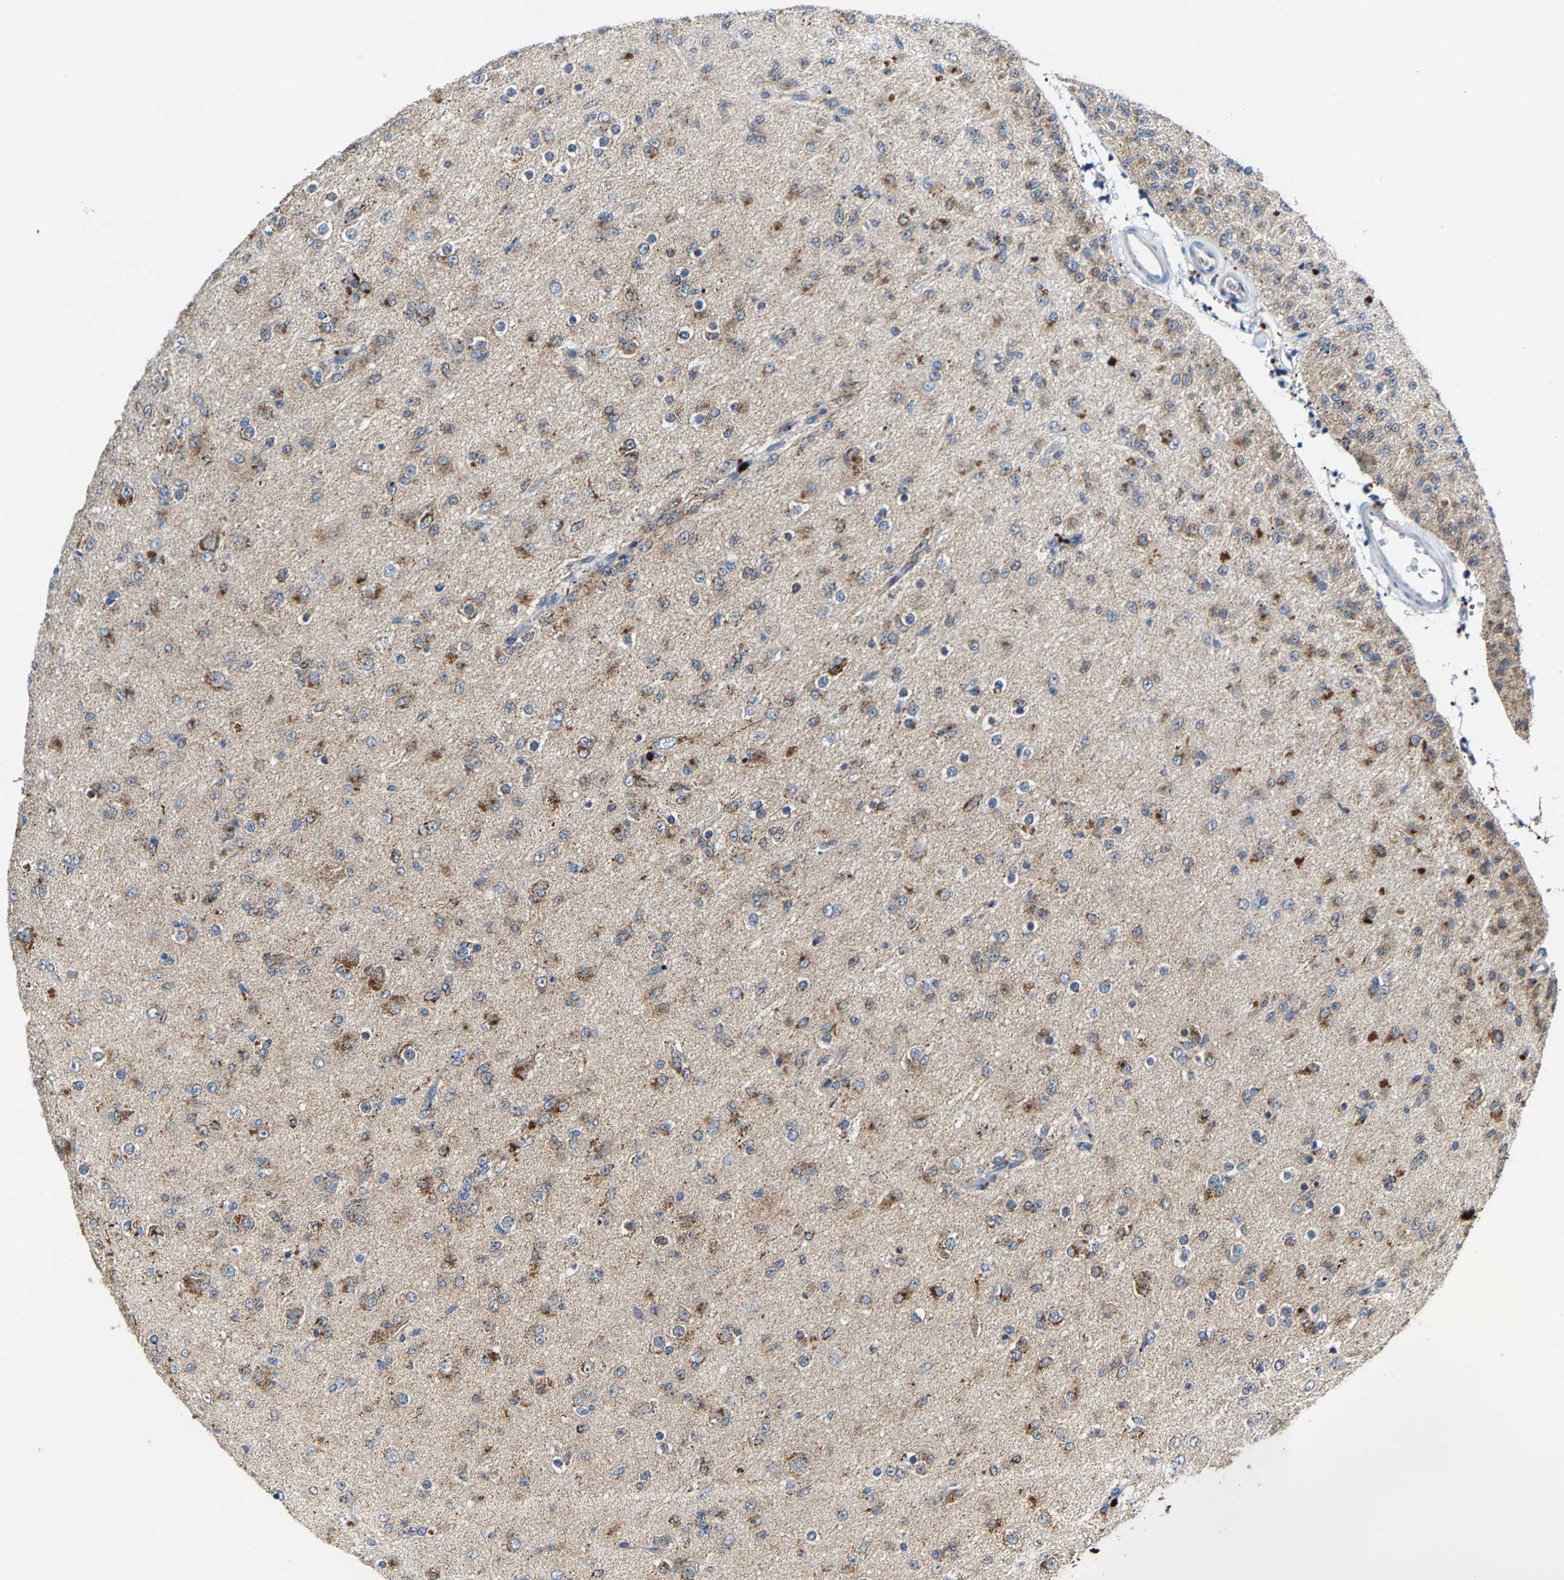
{"staining": {"intensity": "moderate", "quantity": "25%-75%", "location": "cytoplasmic/membranous"}, "tissue": "glioma", "cell_type": "Tumor cells", "image_type": "cancer", "snomed": [{"axis": "morphology", "description": "Glioma, malignant, Low grade"}, {"axis": "topography", "description": "Brain"}], "caption": "Brown immunohistochemical staining in glioma displays moderate cytoplasmic/membranous staining in about 25%-75% of tumor cells. The staining was performed using DAB, with brown indicating positive protein expression. Nuclei are stained blue with hematoxylin.", "gene": "SLC25A25", "patient": {"sex": "male", "age": 65}}